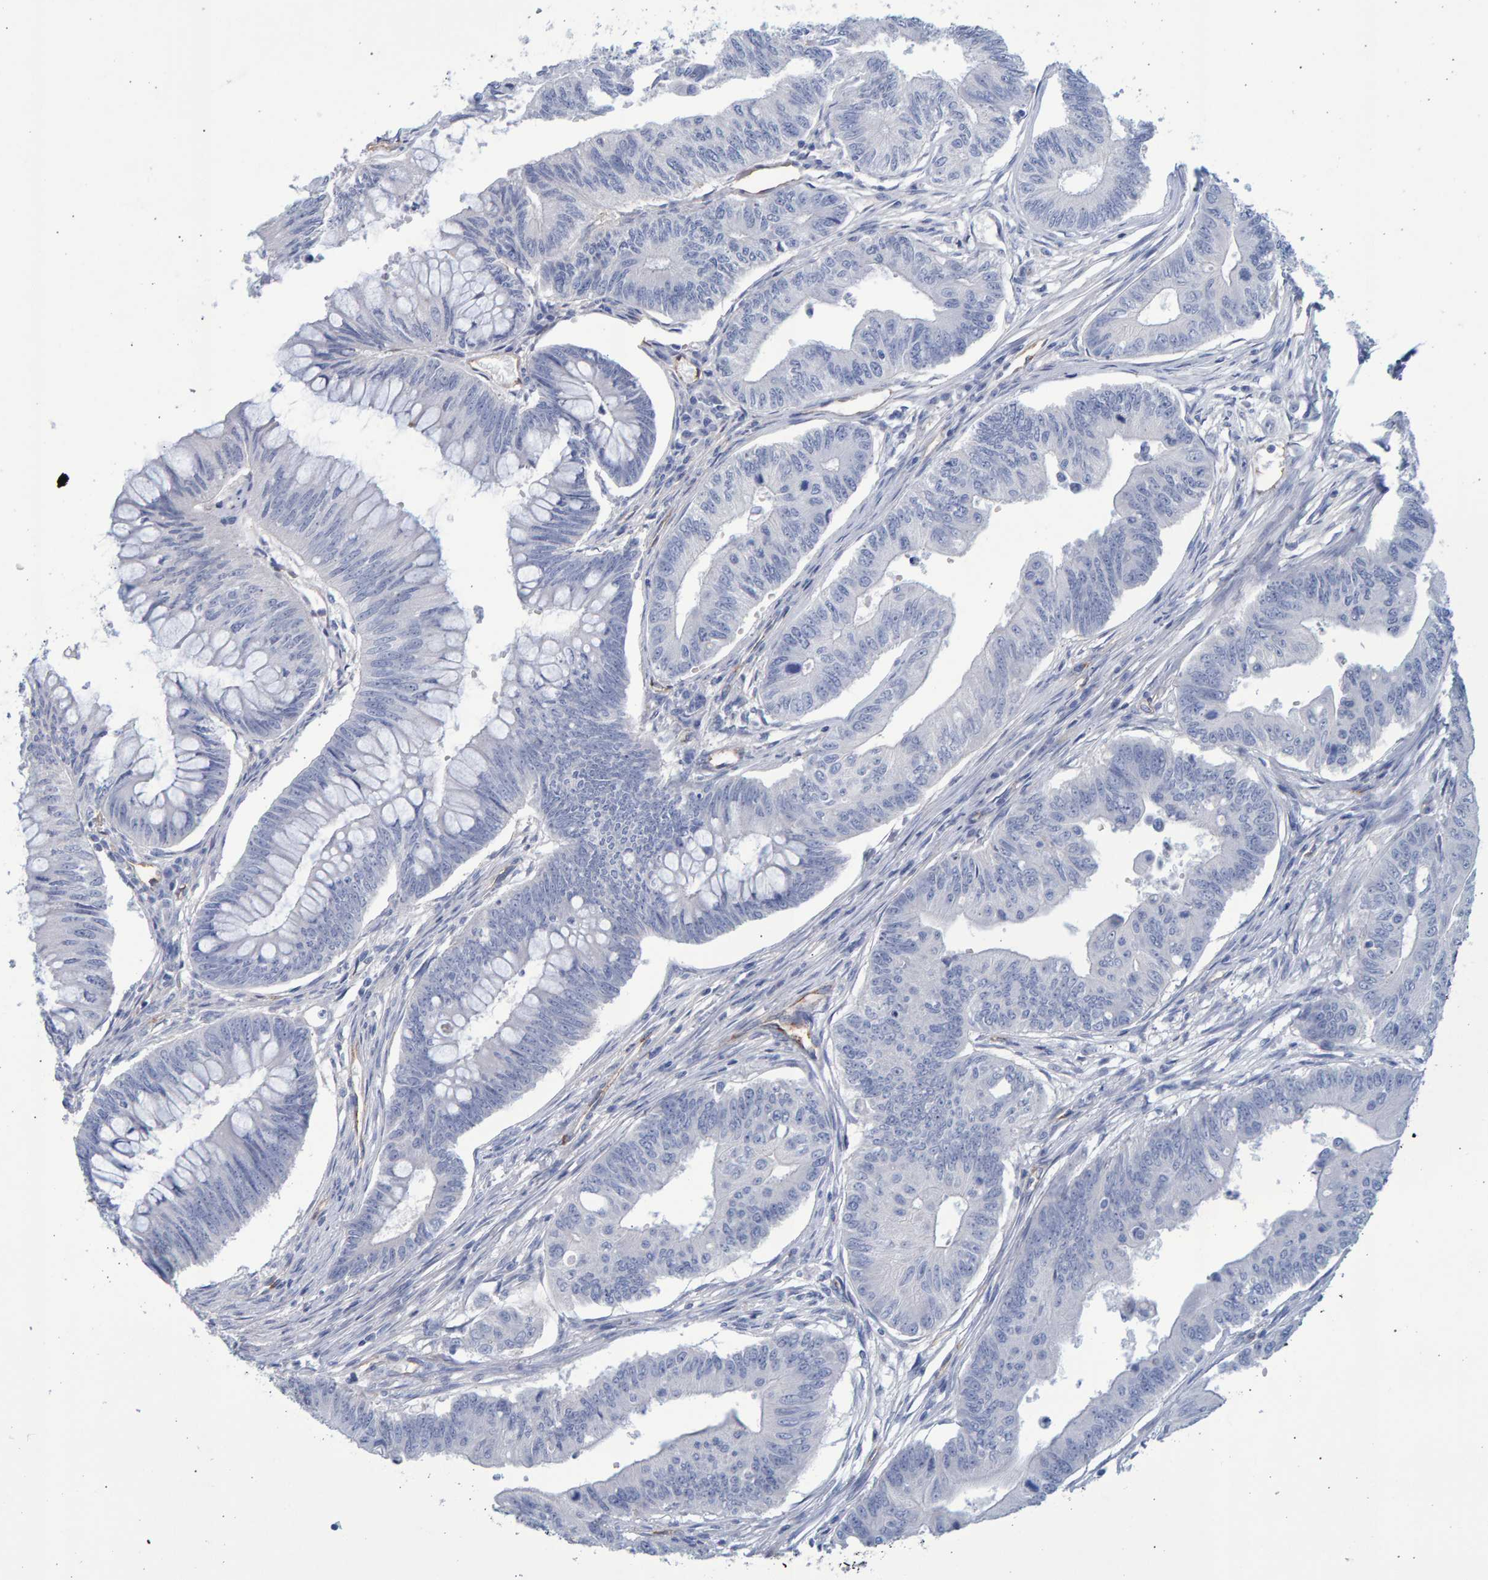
{"staining": {"intensity": "negative", "quantity": "none", "location": "none"}, "tissue": "colorectal cancer", "cell_type": "Tumor cells", "image_type": "cancer", "snomed": [{"axis": "morphology", "description": "Adenoma, NOS"}, {"axis": "morphology", "description": "Adenocarcinoma, NOS"}, {"axis": "topography", "description": "Colon"}], "caption": "Colorectal cancer (adenocarcinoma) was stained to show a protein in brown. There is no significant staining in tumor cells.", "gene": "SLC34A3", "patient": {"sex": "male", "age": 79}}